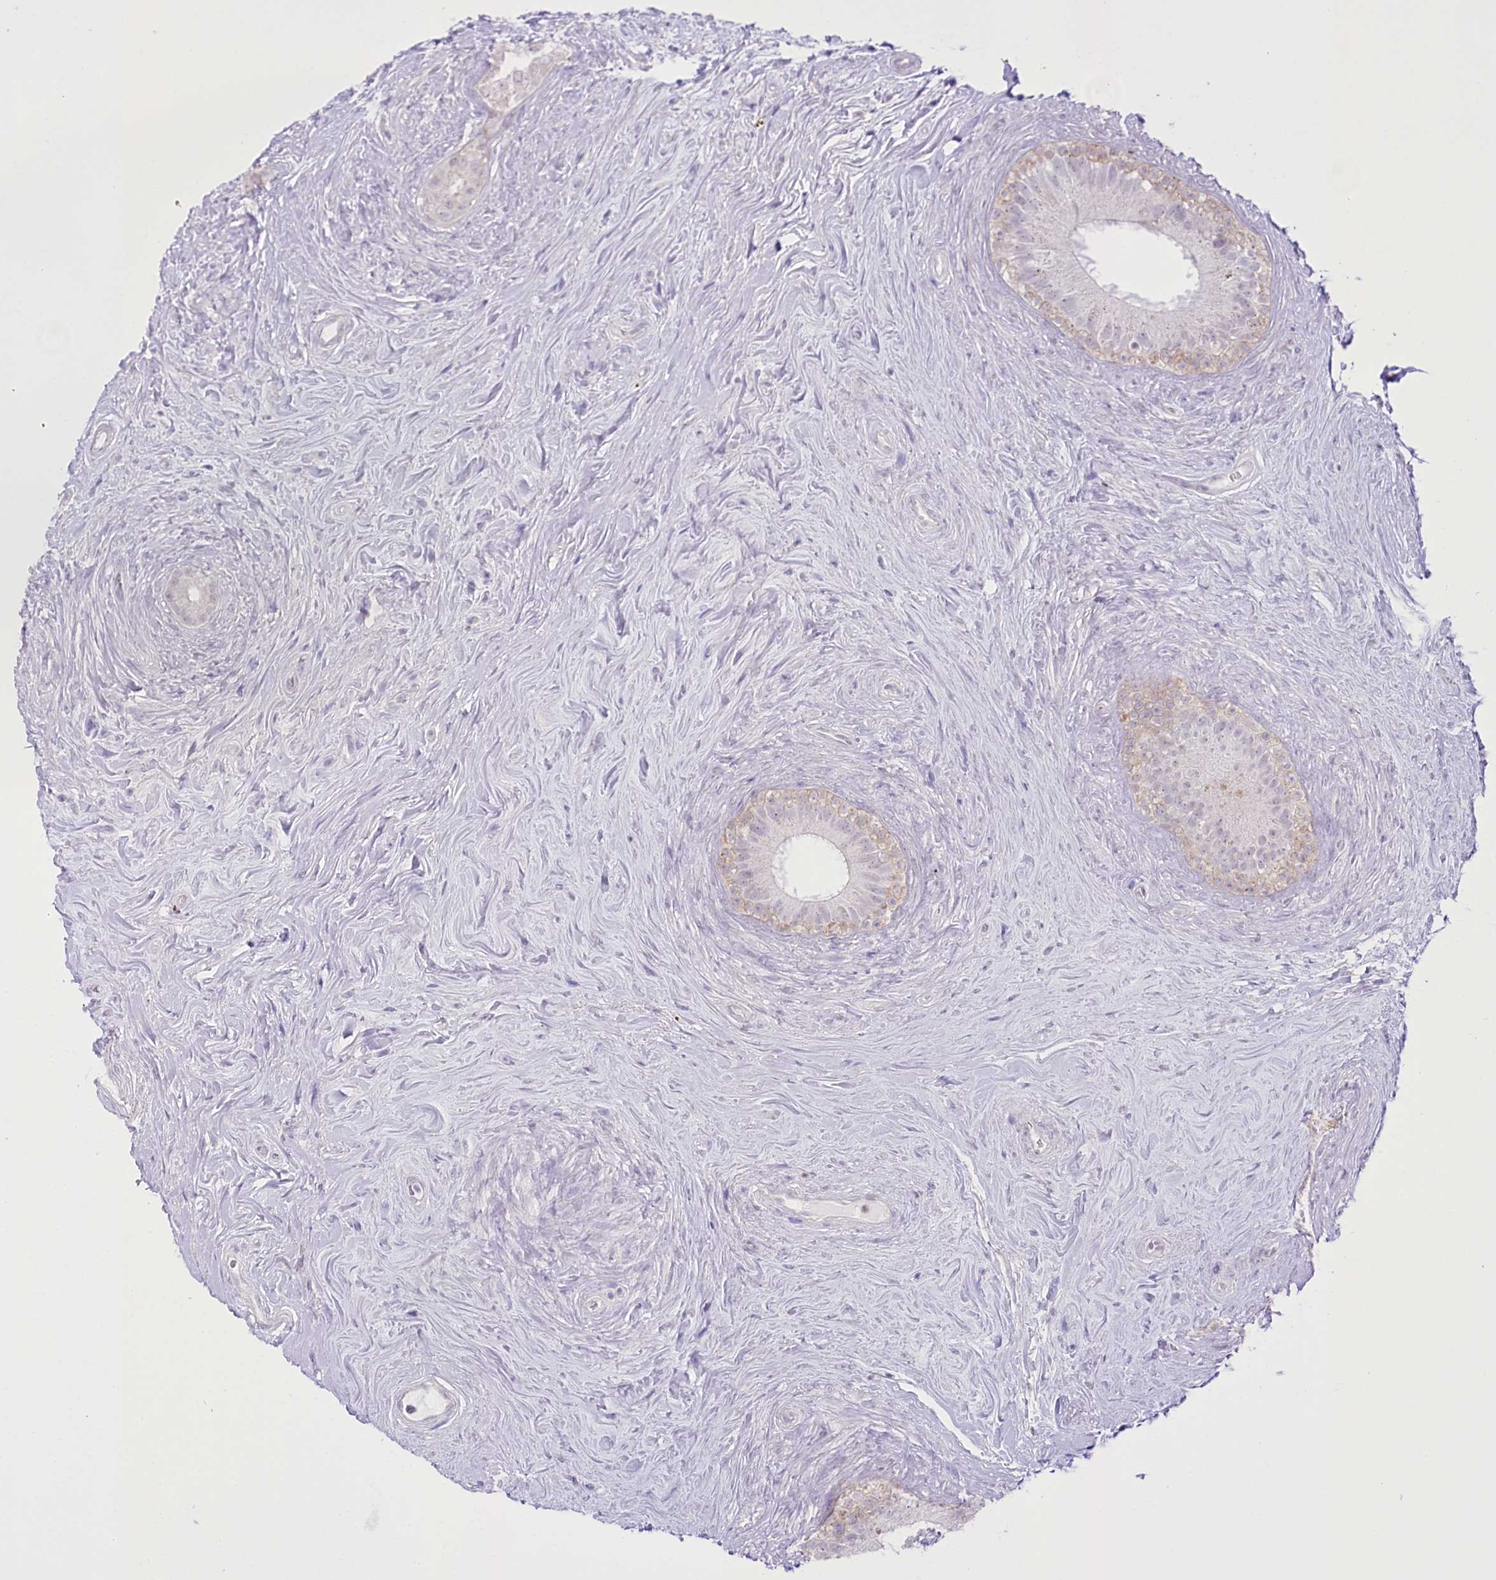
{"staining": {"intensity": "weak", "quantity": "<25%", "location": "cytoplasmic/membranous"}, "tissue": "epididymis", "cell_type": "Glandular cells", "image_type": "normal", "snomed": [{"axis": "morphology", "description": "Normal tissue, NOS"}, {"axis": "topography", "description": "Epididymis"}], "caption": "The histopathology image displays no significant staining in glandular cells of epididymis.", "gene": "SLC39A10", "patient": {"sex": "male", "age": 84}}